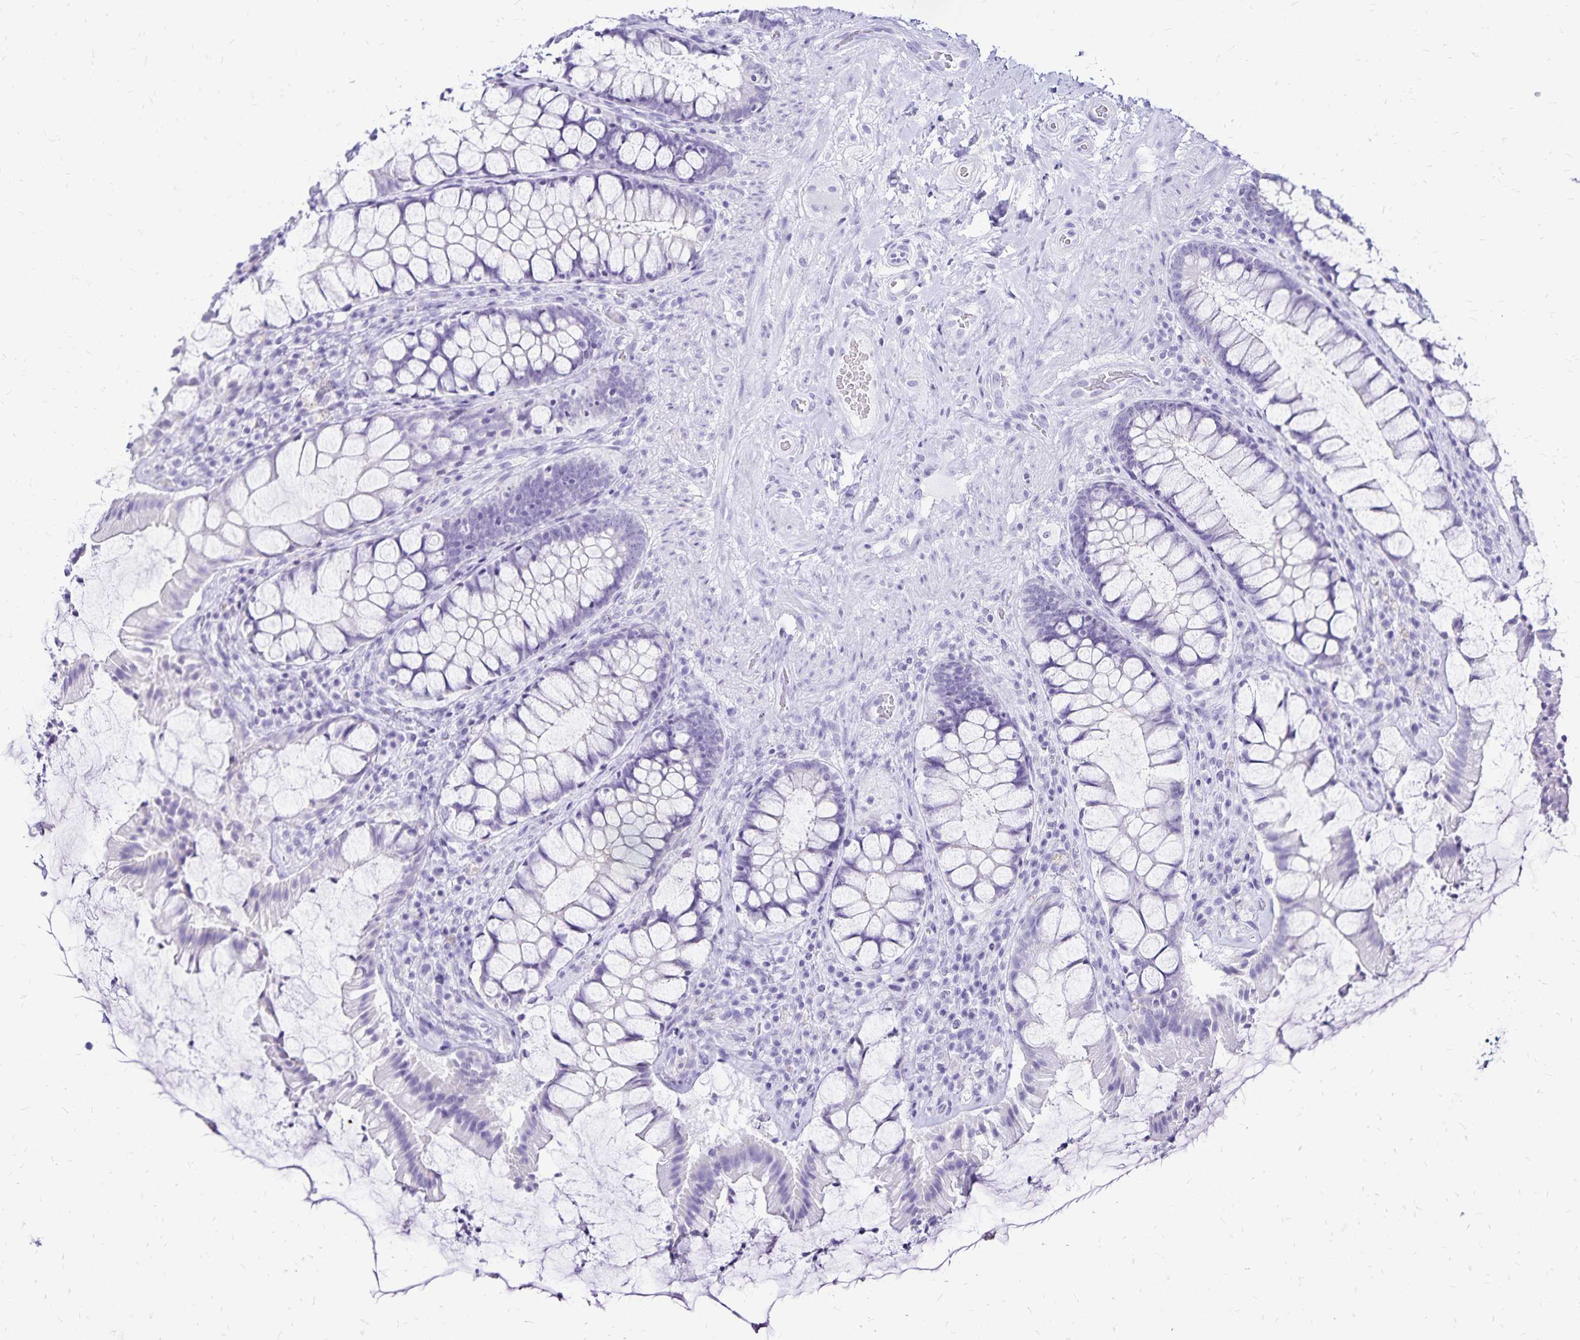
{"staining": {"intensity": "negative", "quantity": "none", "location": "none"}, "tissue": "rectum", "cell_type": "Glandular cells", "image_type": "normal", "snomed": [{"axis": "morphology", "description": "Normal tissue, NOS"}, {"axis": "topography", "description": "Rectum"}], "caption": "Immunohistochemistry (IHC) histopathology image of unremarkable human rectum stained for a protein (brown), which reveals no staining in glandular cells. (DAB (3,3'-diaminobenzidine) immunohistochemistry visualized using brightfield microscopy, high magnification).", "gene": "LIN28B", "patient": {"sex": "female", "age": 58}}